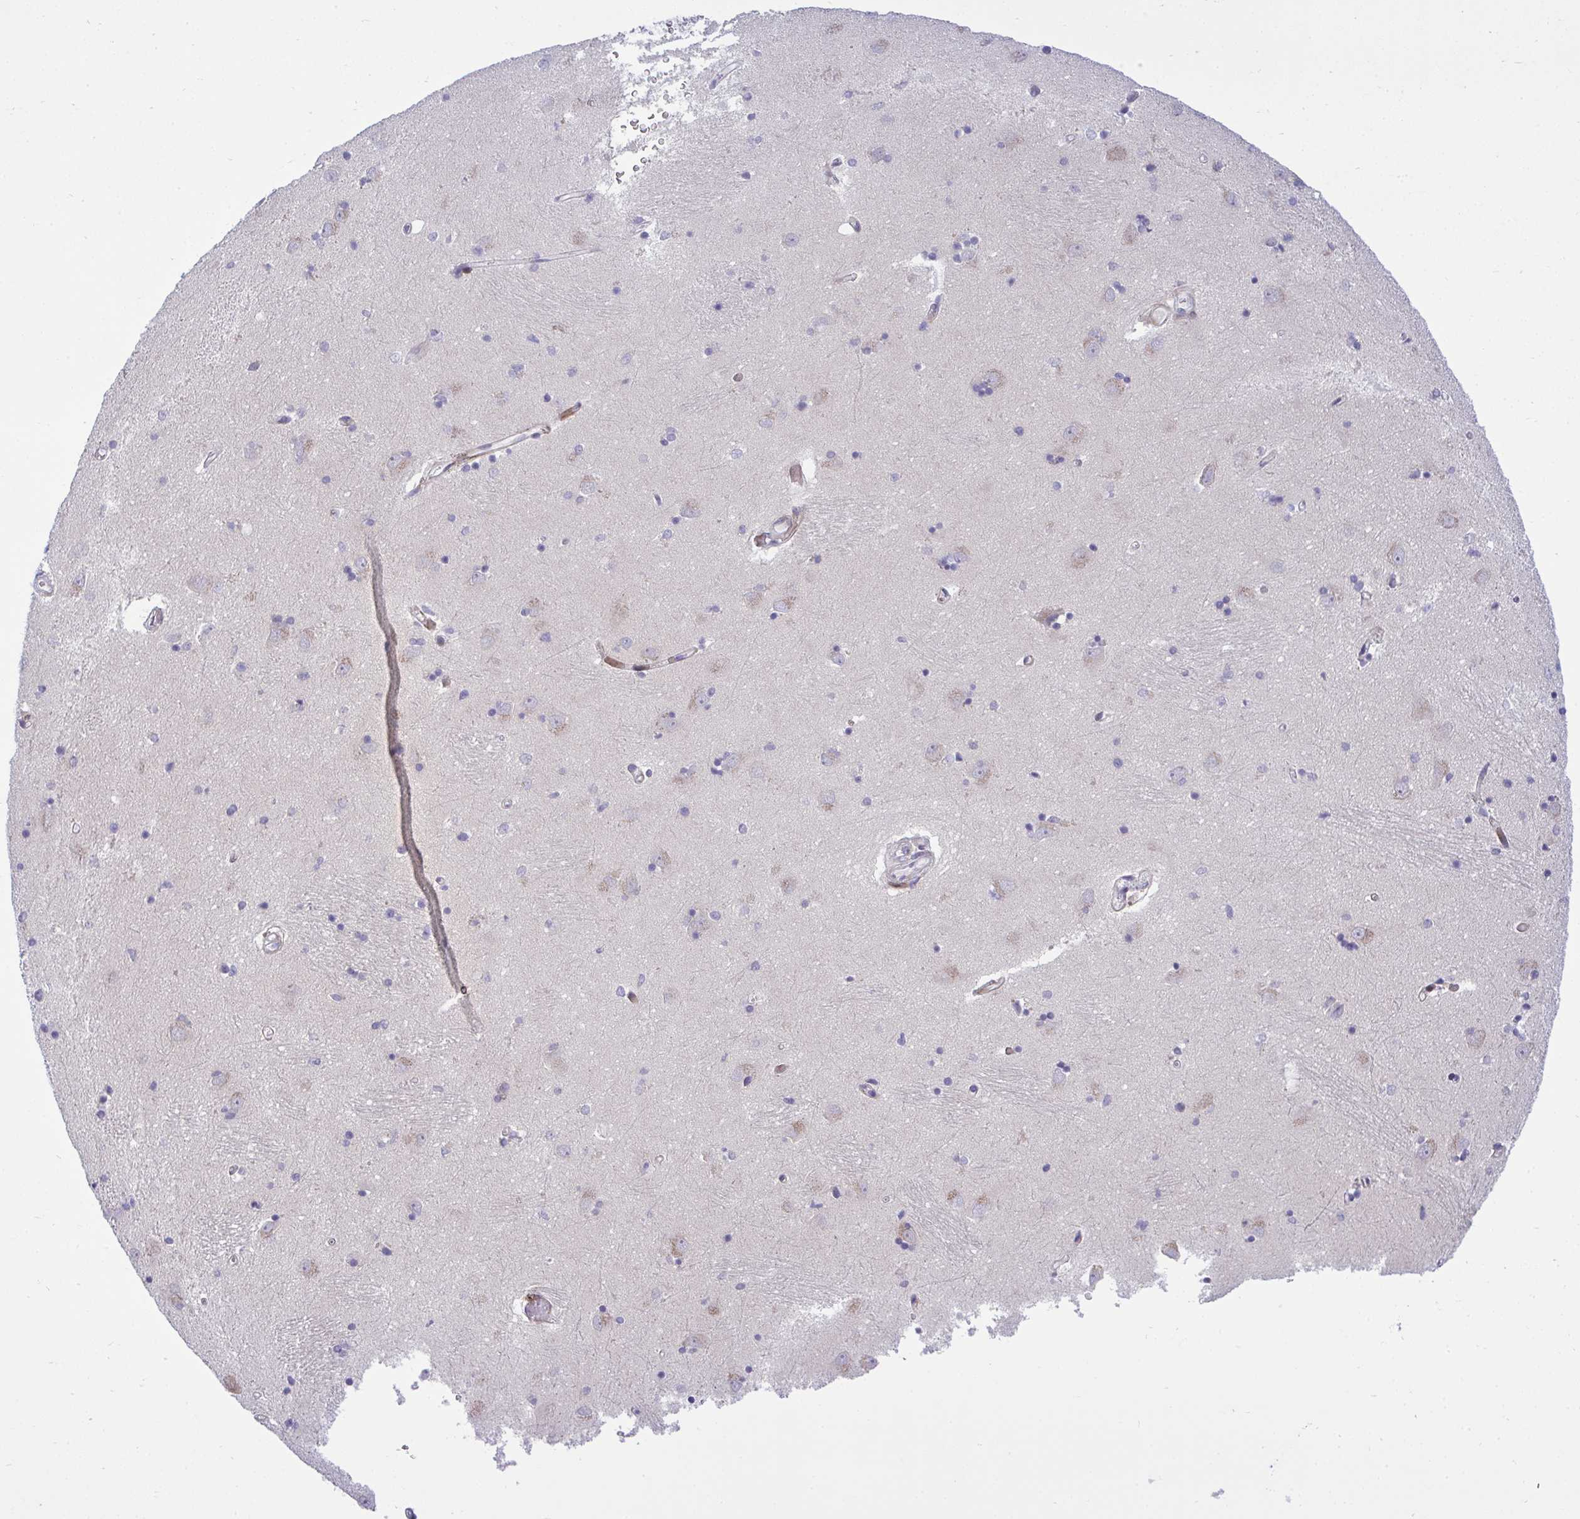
{"staining": {"intensity": "negative", "quantity": "none", "location": "none"}, "tissue": "caudate", "cell_type": "Glial cells", "image_type": "normal", "snomed": [{"axis": "morphology", "description": "Normal tissue, NOS"}, {"axis": "topography", "description": "Lateral ventricle wall"}, {"axis": "topography", "description": "Hippocampus"}], "caption": "Immunohistochemical staining of unremarkable caudate demonstrates no significant staining in glial cells. (Stains: DAB immunohistochemistry with hematoxylin counter stain, Microscopy: brightfield microscopy at high magnification).", "gene": "CASTOR2", "patient": {"sex": "female", "age": 63}}